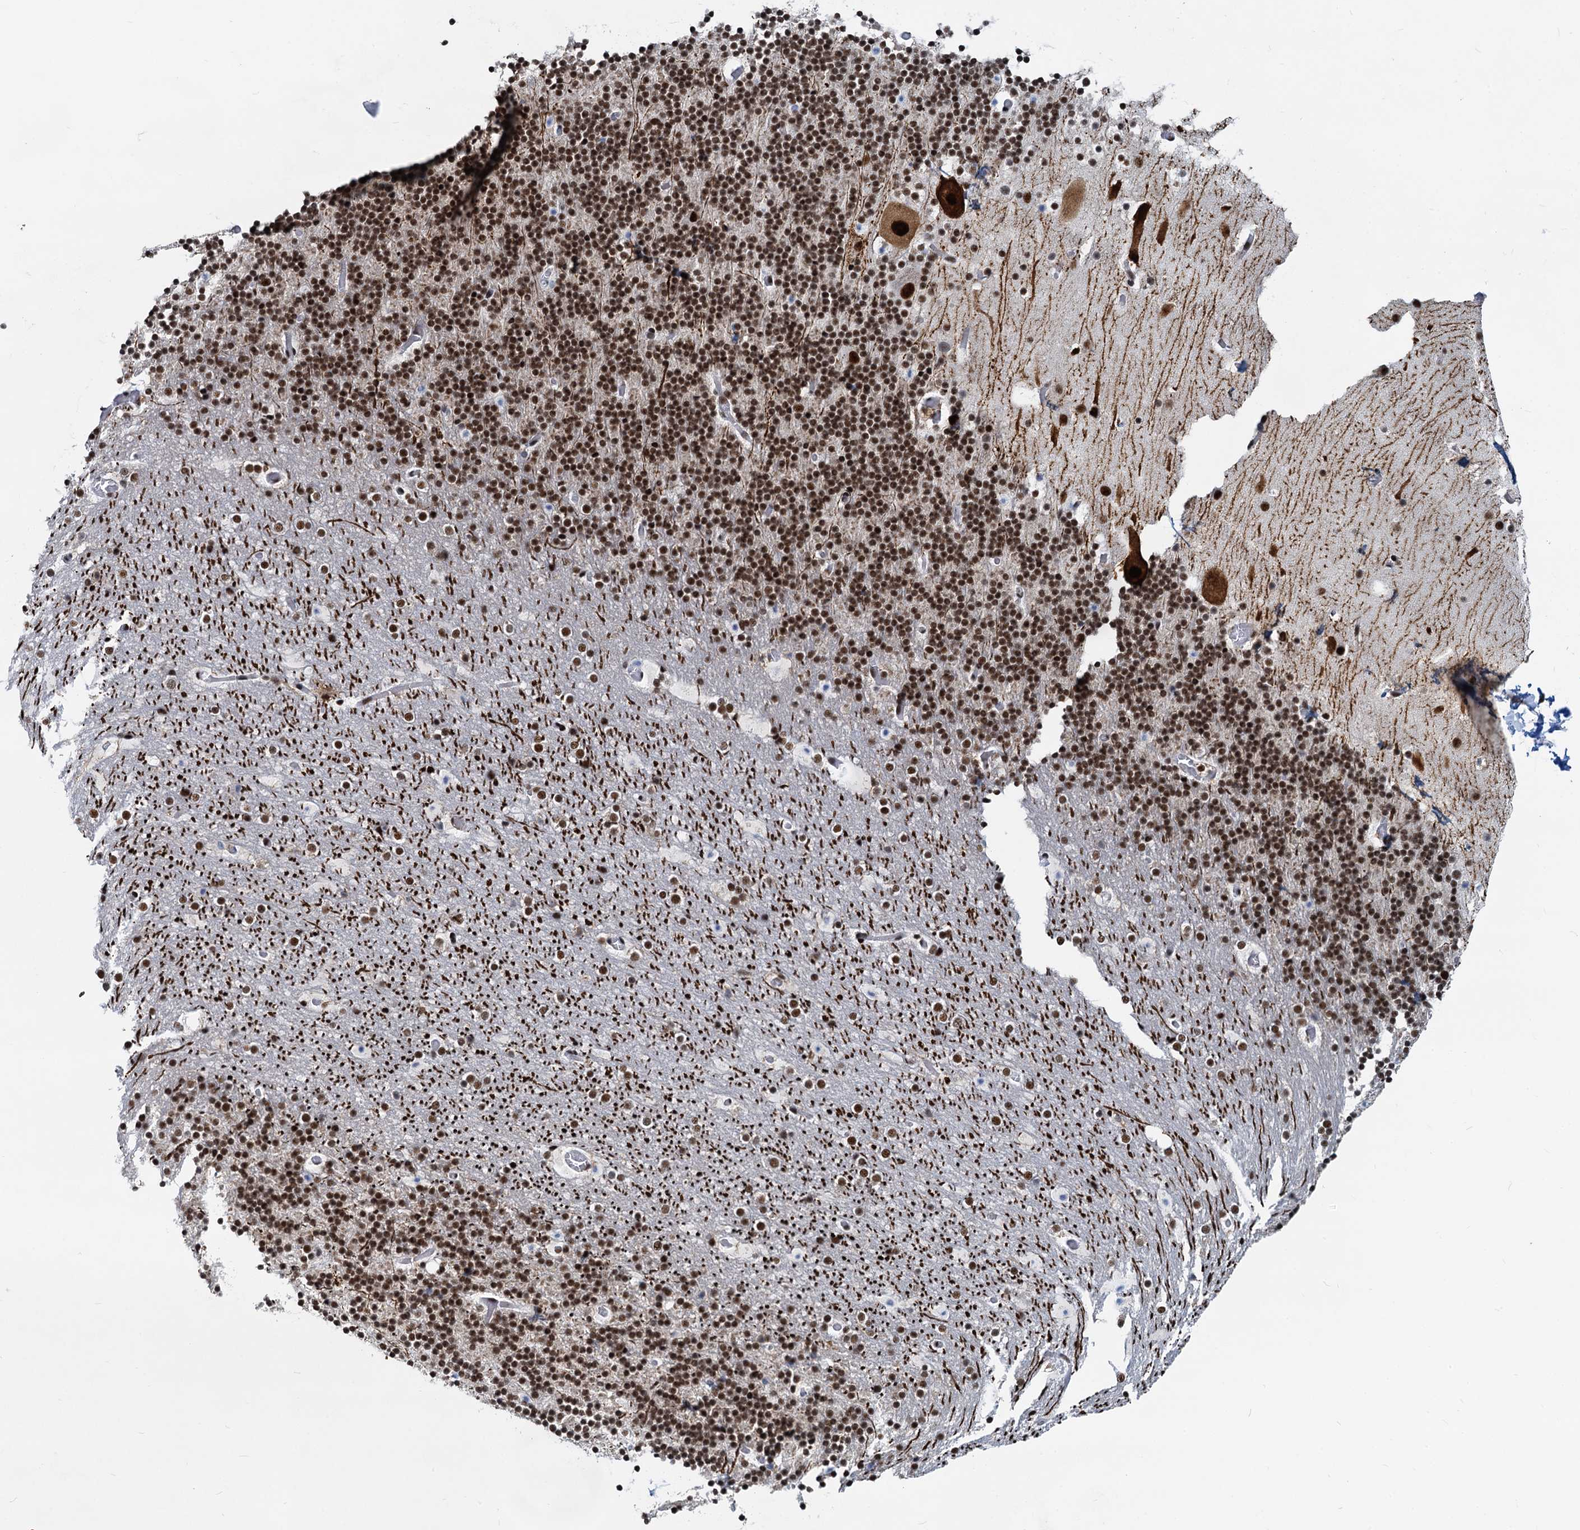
{"staining": {"intensity": "strong", "quantity": ">75%", "location": "nuclear"}, "tissue": "cerebellum", "cell_type": "Cells in granular layer", "image_type": "normal", "snomed": [{"axis": "morphology", "description": "Normal tissue, NOS"}, {"axis": "topography", "description": "Cerebellum"}], "caption": "Immunohistochemical staining of benign cerebellum shows high levels of strong nuclear expression in about >75% of cells in granular layer.", "gene": "RBM26", "patient": {"sex": "male", "age": 57}}